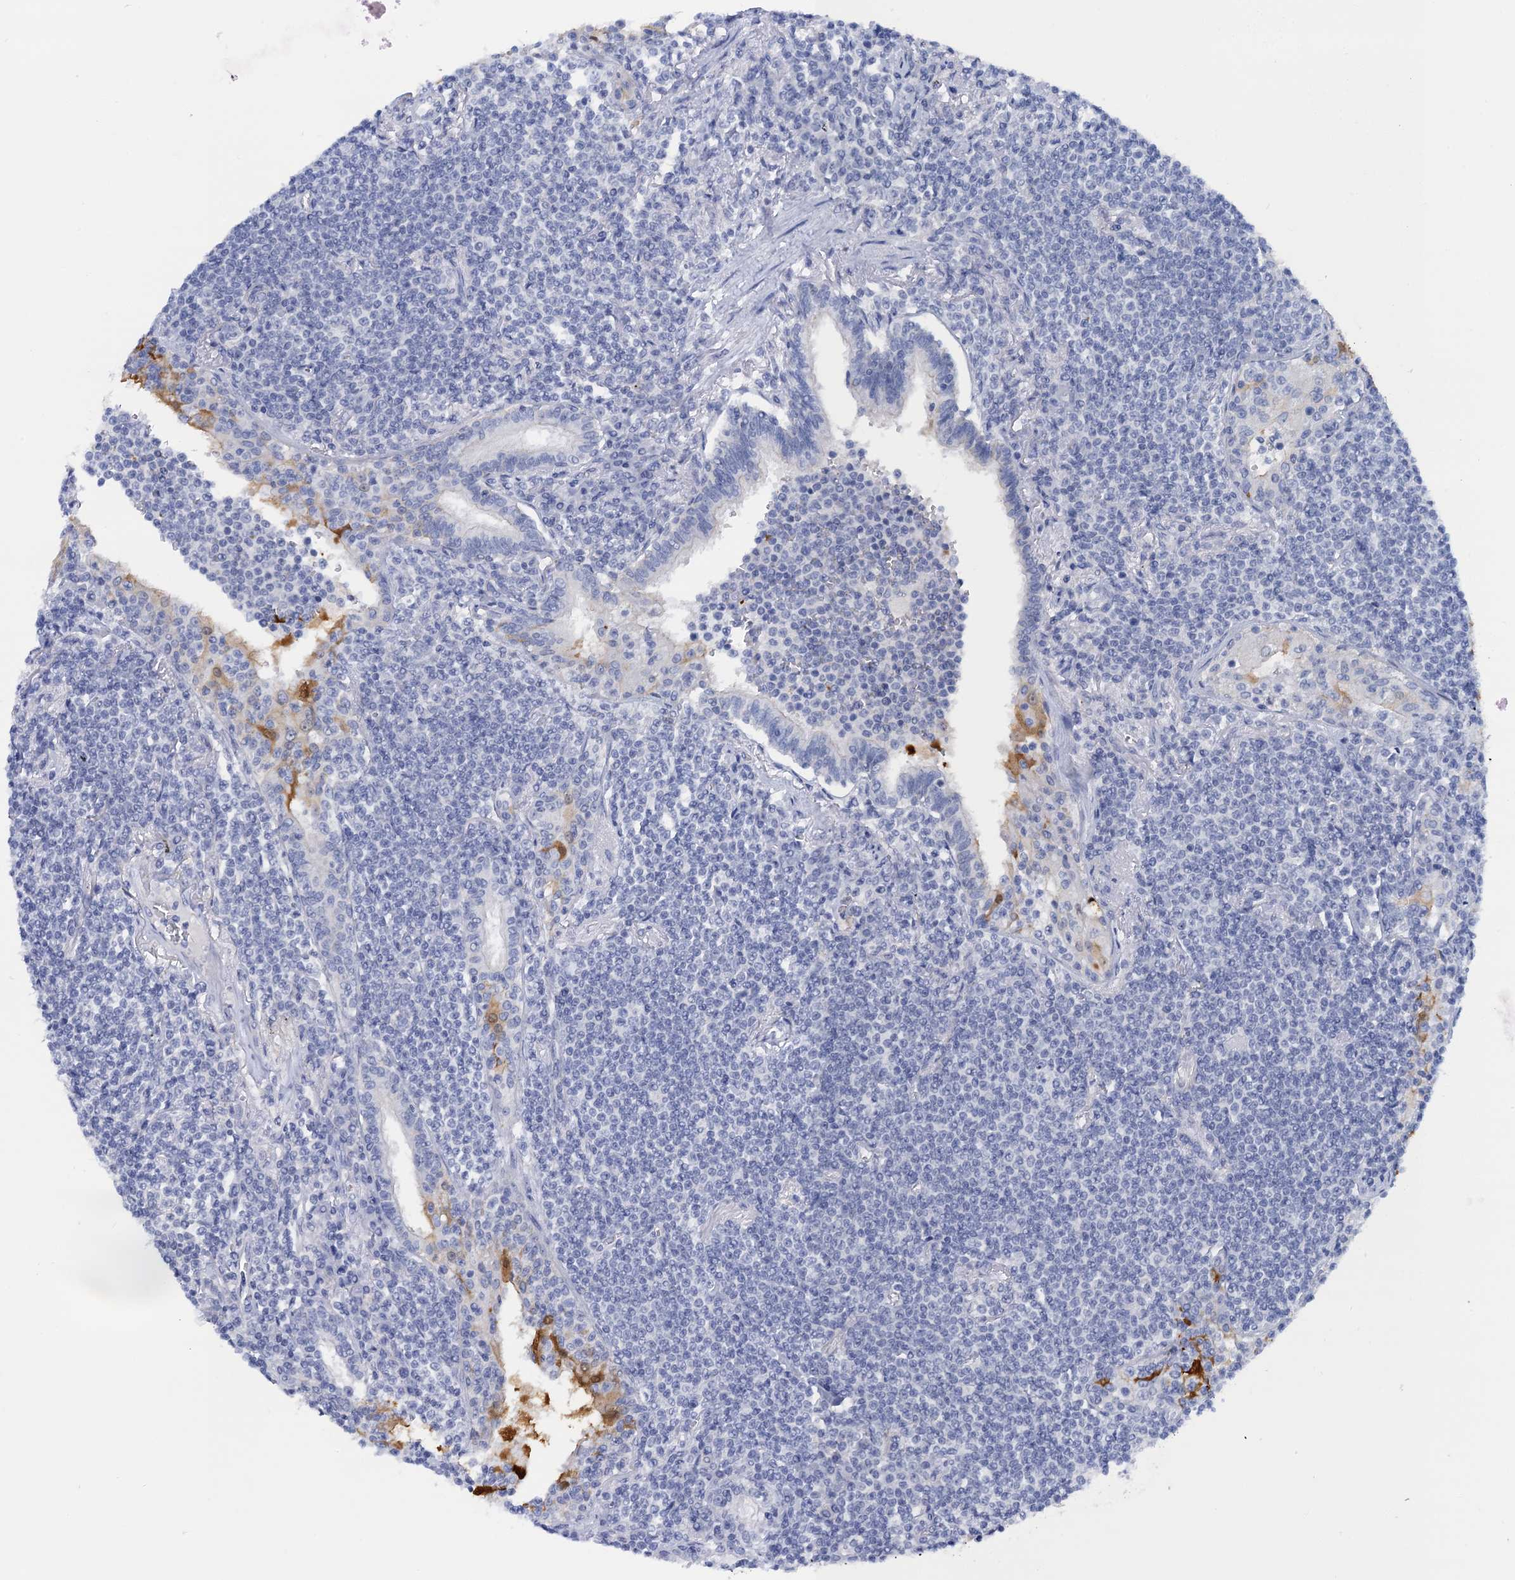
{"staining": {"intensity": "negative", "quantity": "none", "location": "none"}, "tissue": "lymphoma", "cell_type": "Tumor cells", "image_type": "cancer", "snomed": [{"axis": "morphology", "description": "Malignant lymphoma, non-Hodgkin's type, Low grade"}, {"axis": "topography", "description": "Lung"}], "caption": "This is an immunohistochemistry photomicrograph of human lymphoma. There is no expression in tumor cells.", "gene": "CALML5", "patient": {"sex": "female", "age": 71}}